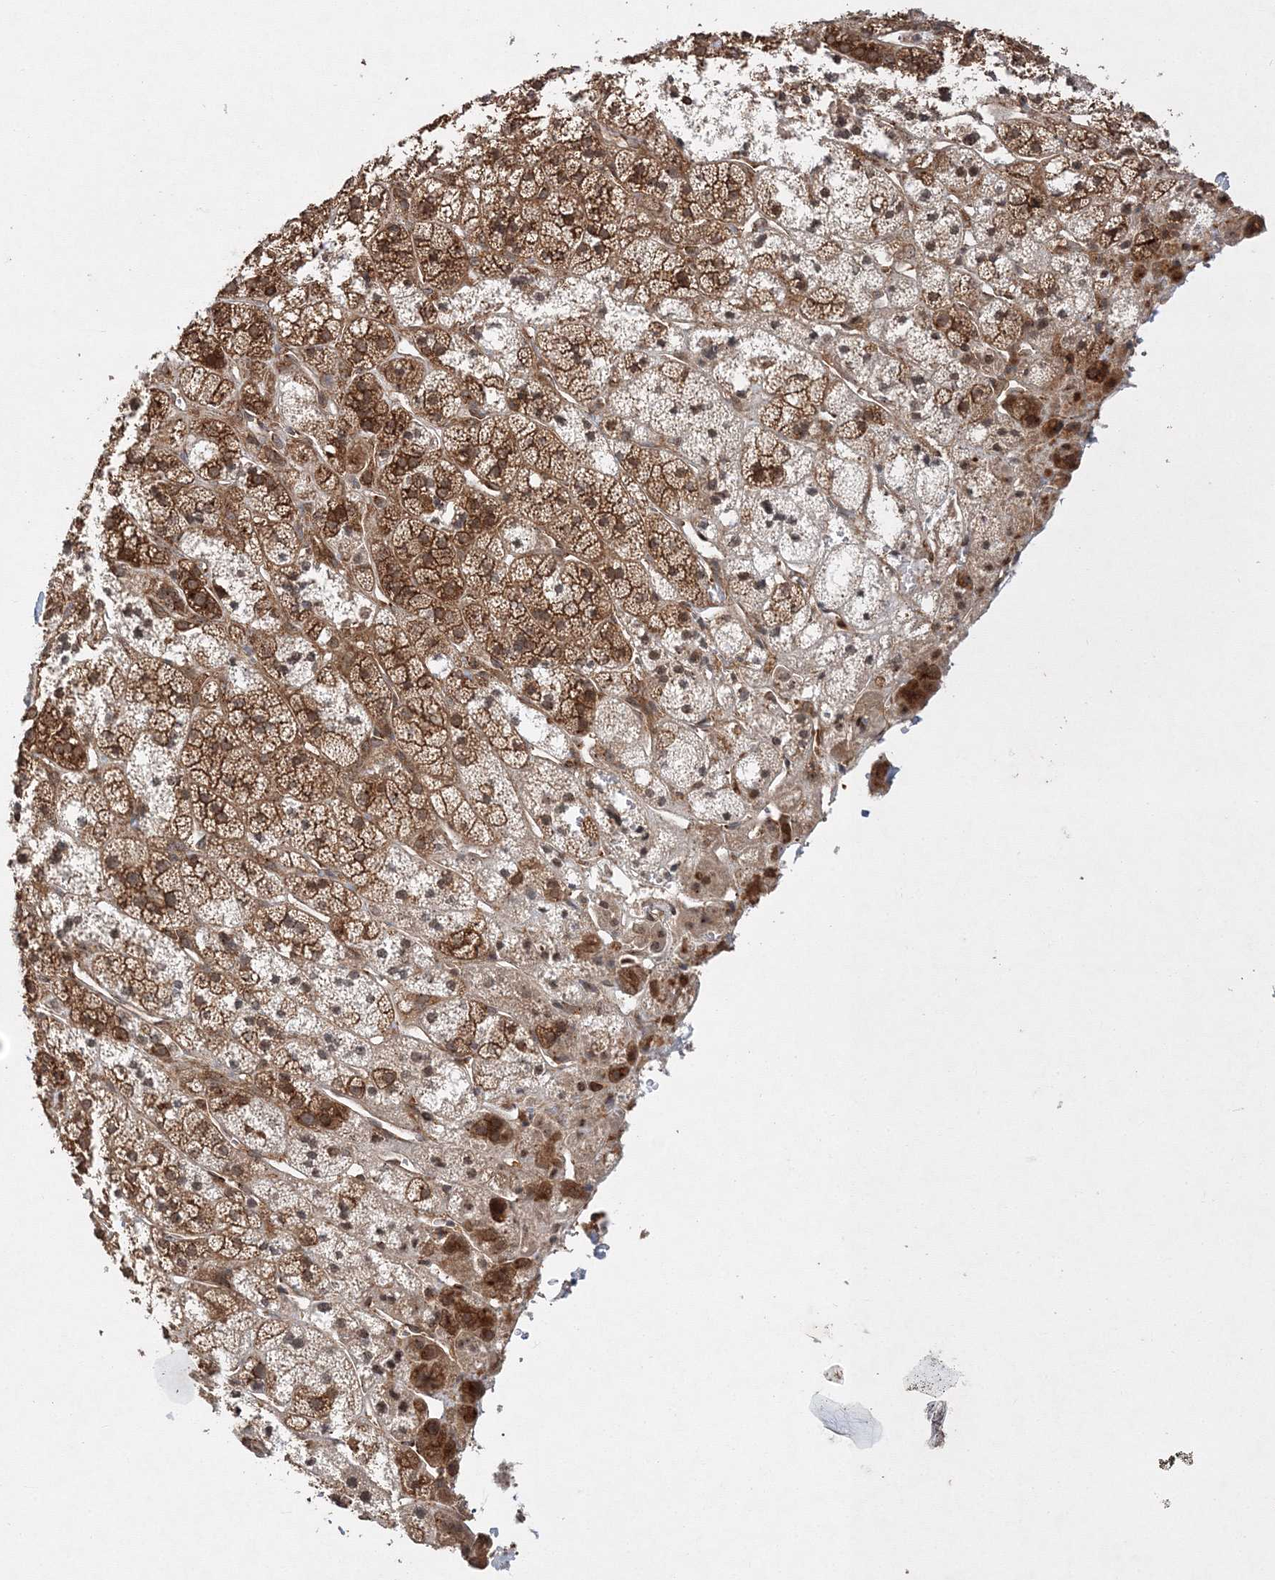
{"staining": {"intensity": "strong", "quantity": ">75%", "location": "cytoplasmic/membranous"}, "tissue": "adrenal gland", "cell_type": "Glandular cells", "image_type": "normal", "snomed": [{"axis": "morphology", "description": "Normal tissue, NOS"}, {"axis": "topography", "description": "Adrenal gland"}], "caption": "A micrograph of human adrenal gland stained for a protein displays strong cytoplasmic/membranous brown staining in glandular cells. (Brightfield microscopy of DAB IHC at high magnification).", "gene": "WDR37", "patient": {"sex": "male", "age": 56}}